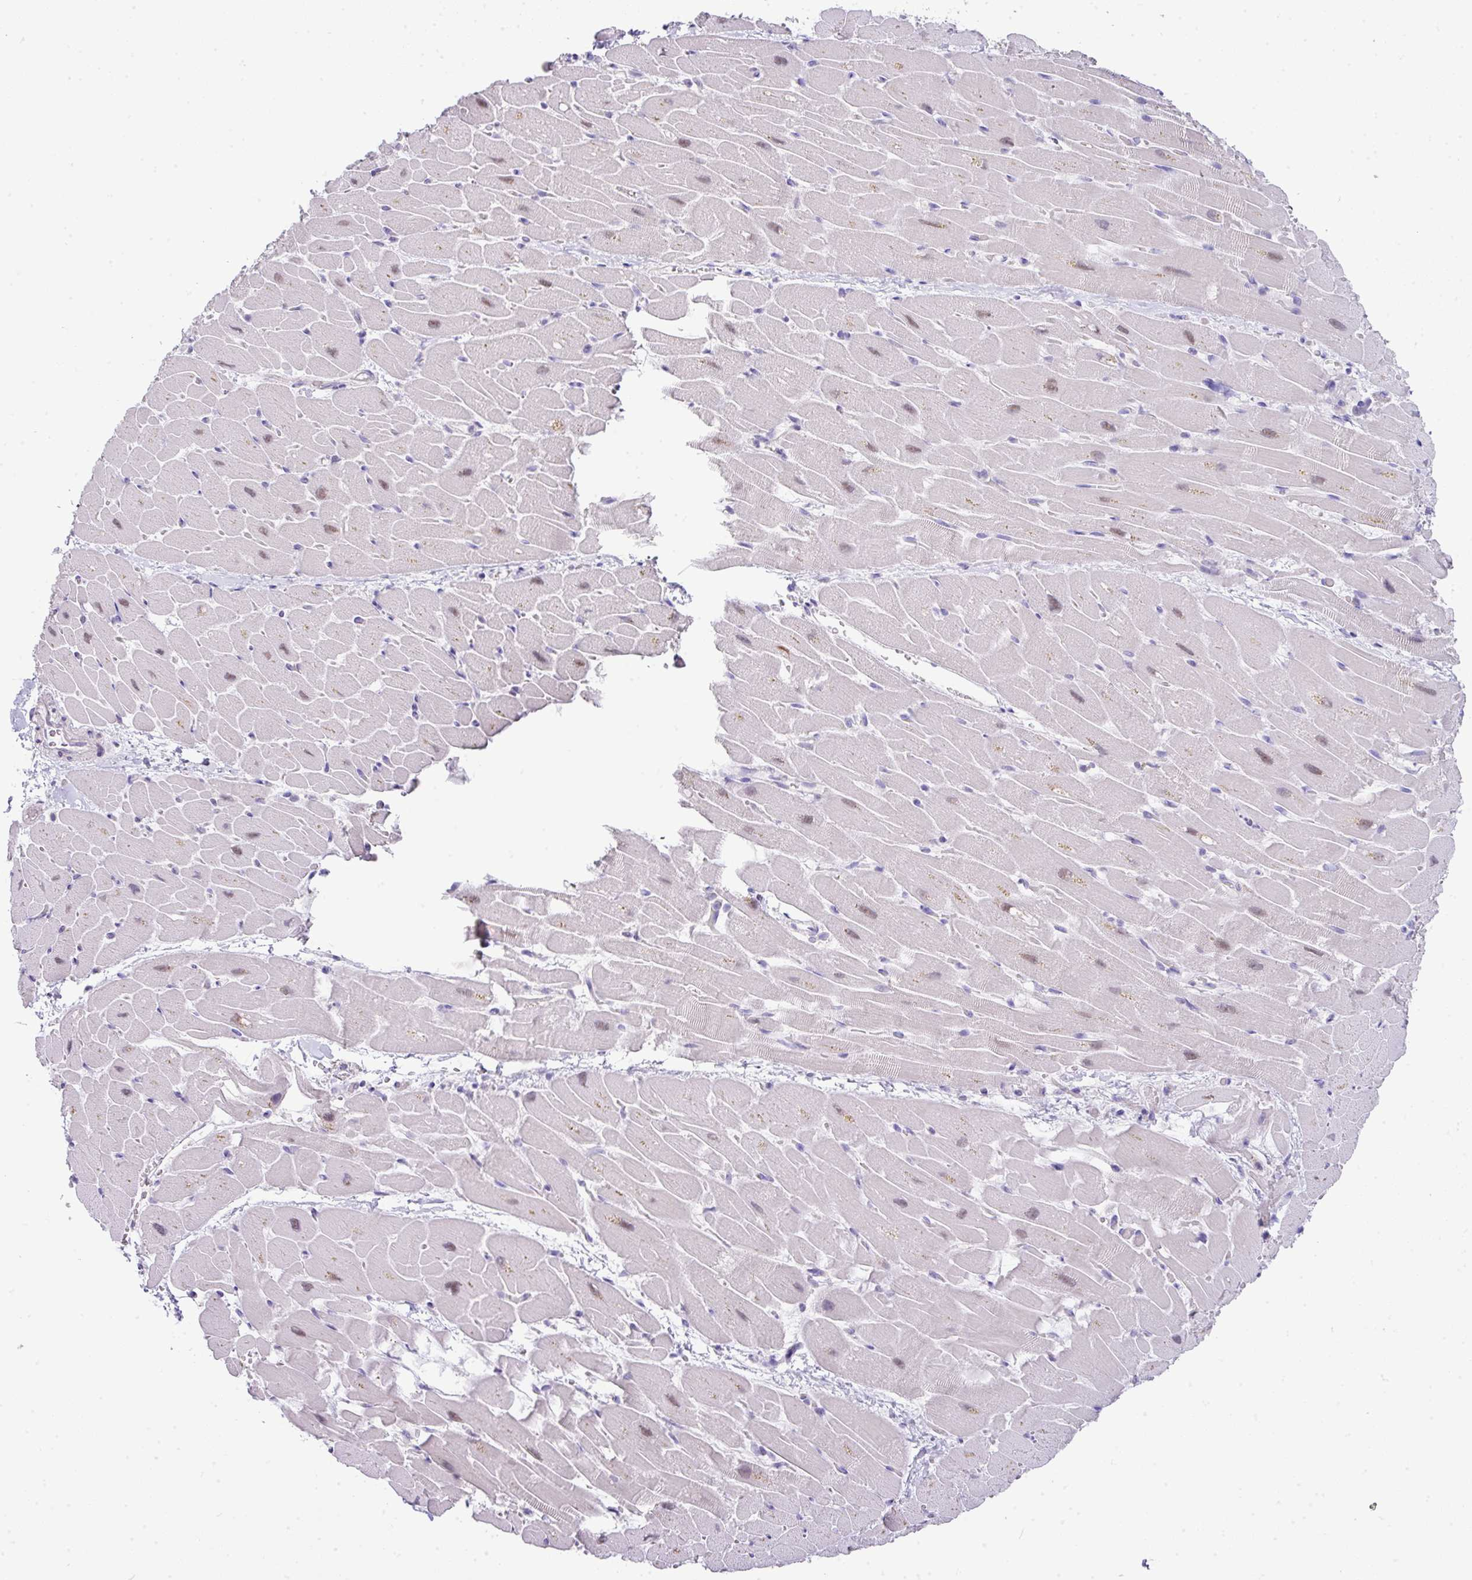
{"staining": {"intensity": "weak", "quantity": "25%-75%", "location": "nuclear"}, "tissue": "heart muscle", "cell_type": "Cardiomyocytes", "image_type": "normal", "snomed": [{"axis": "morphology", "description": "Normal tissue, NOS"}, {"axis": "topography", "description": "Heart"}], "caption": "A high-resolution image shows IHC staining of normal heart muscle, which reveals weak nuclear staining in about 25%-75% of cardiomyocytes. The staining was performed using DAB to visualize the protein expression in brown, while the nuclei were stained in blue with hematoxylin (Magnification: 20x).", "gene": "GCG", "patient": {"sex": "male", "age": 37}}